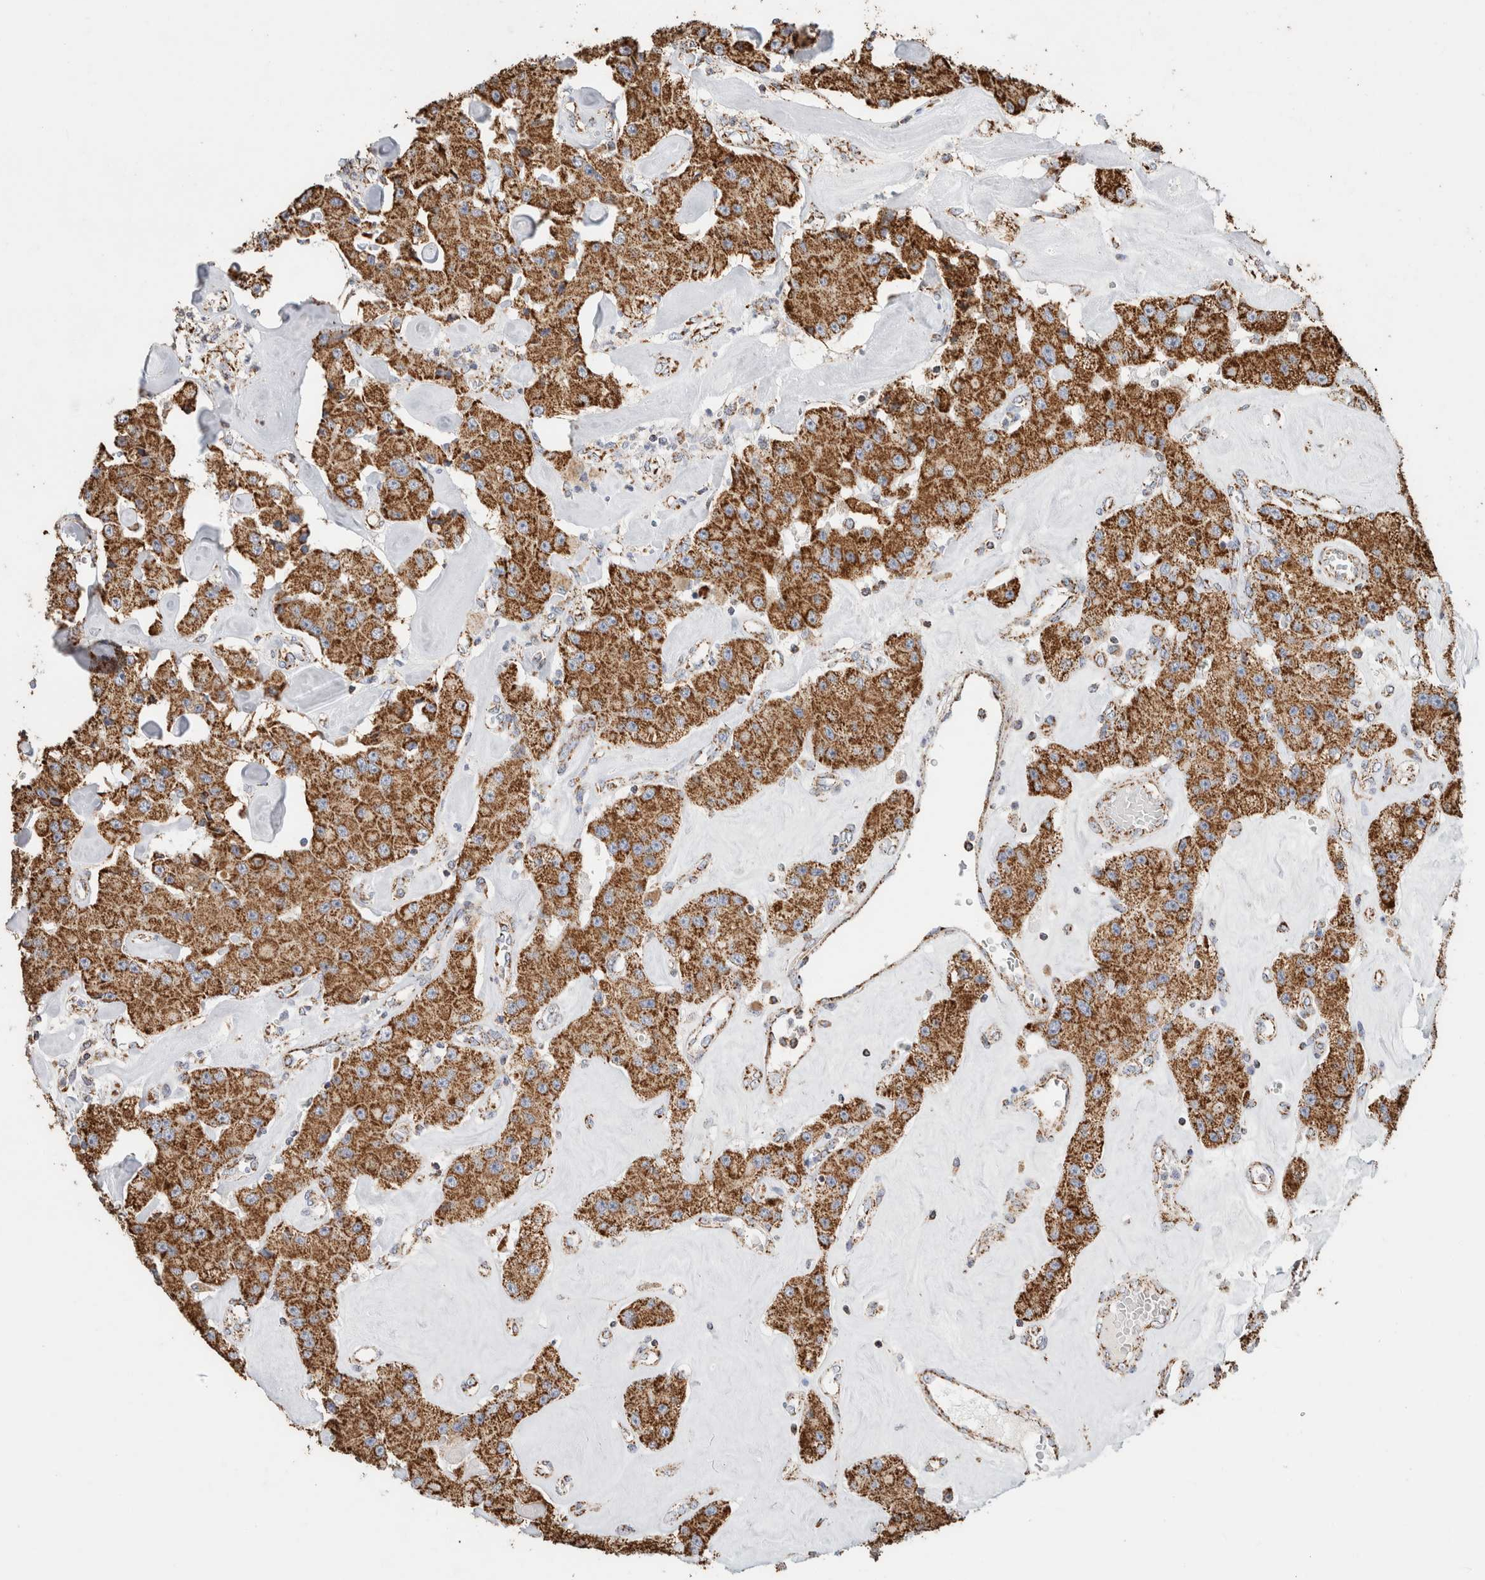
{"staining": {"intensity": "strong", "quantity": ">75%", "location": "cytoplasmic/membranous"}, "tissue": "carcinoid", "cell_type": "Tumor cells", "image_type": "cancer", "snomed": [{"axis": "morphology", "description": "Carcinoid, malignant, NOS"}, {"axis": "topography", "description": "Pancreas"}], "caption": "Tumor cells show high levels of strong cytoplasmic/membranous expression in about >75% of cells in carcinoid.", "gene": "C1QBP", "patient": {"sex": "male", "age": 41}}